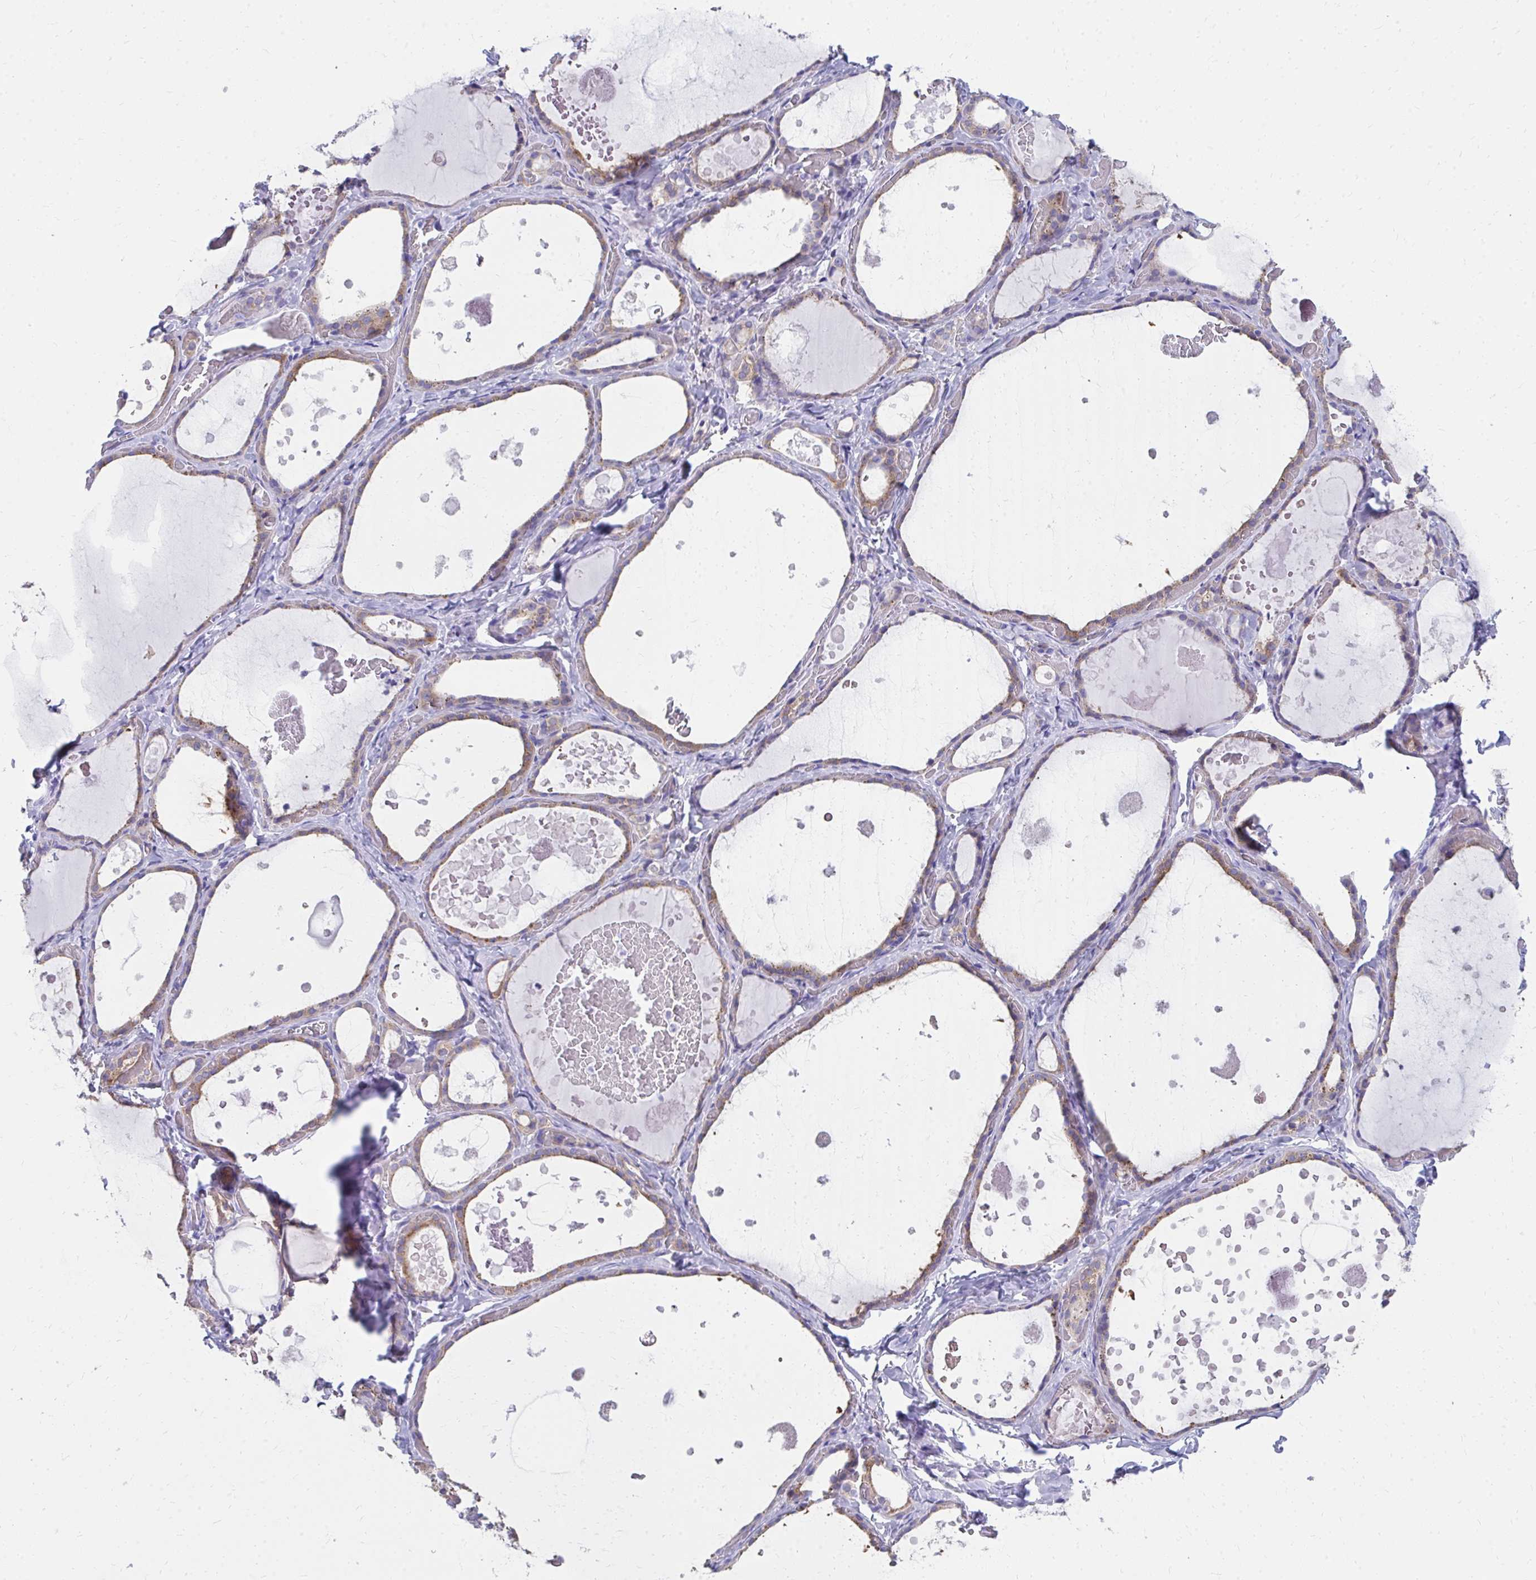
{"staining": {"intensity": "moderate", "quantity": "25%-75%", "location": "cytoplasmic/membranous"}, "tissue": "thyroid gland", "cell_type": "Glandular cells", "image_type": "normal", "snomed": [{"axis": "morphology", "description": "Normal tissue, NOS"}, {"axis": "topography", "description": "Thyroid gland"}], "caption": "Brown immunohistochemical staining in unremarkable thyroid gland reveals moderate cytoplasmic/membranous staining in approximately 25%-75% of glandular cells. Using DAB (brown) and hematoxylin (blue) stains, captured at high magnification using brightfield microscopy.", "gene": "HGD", "patient": {"sex": "female", "age": 56}}